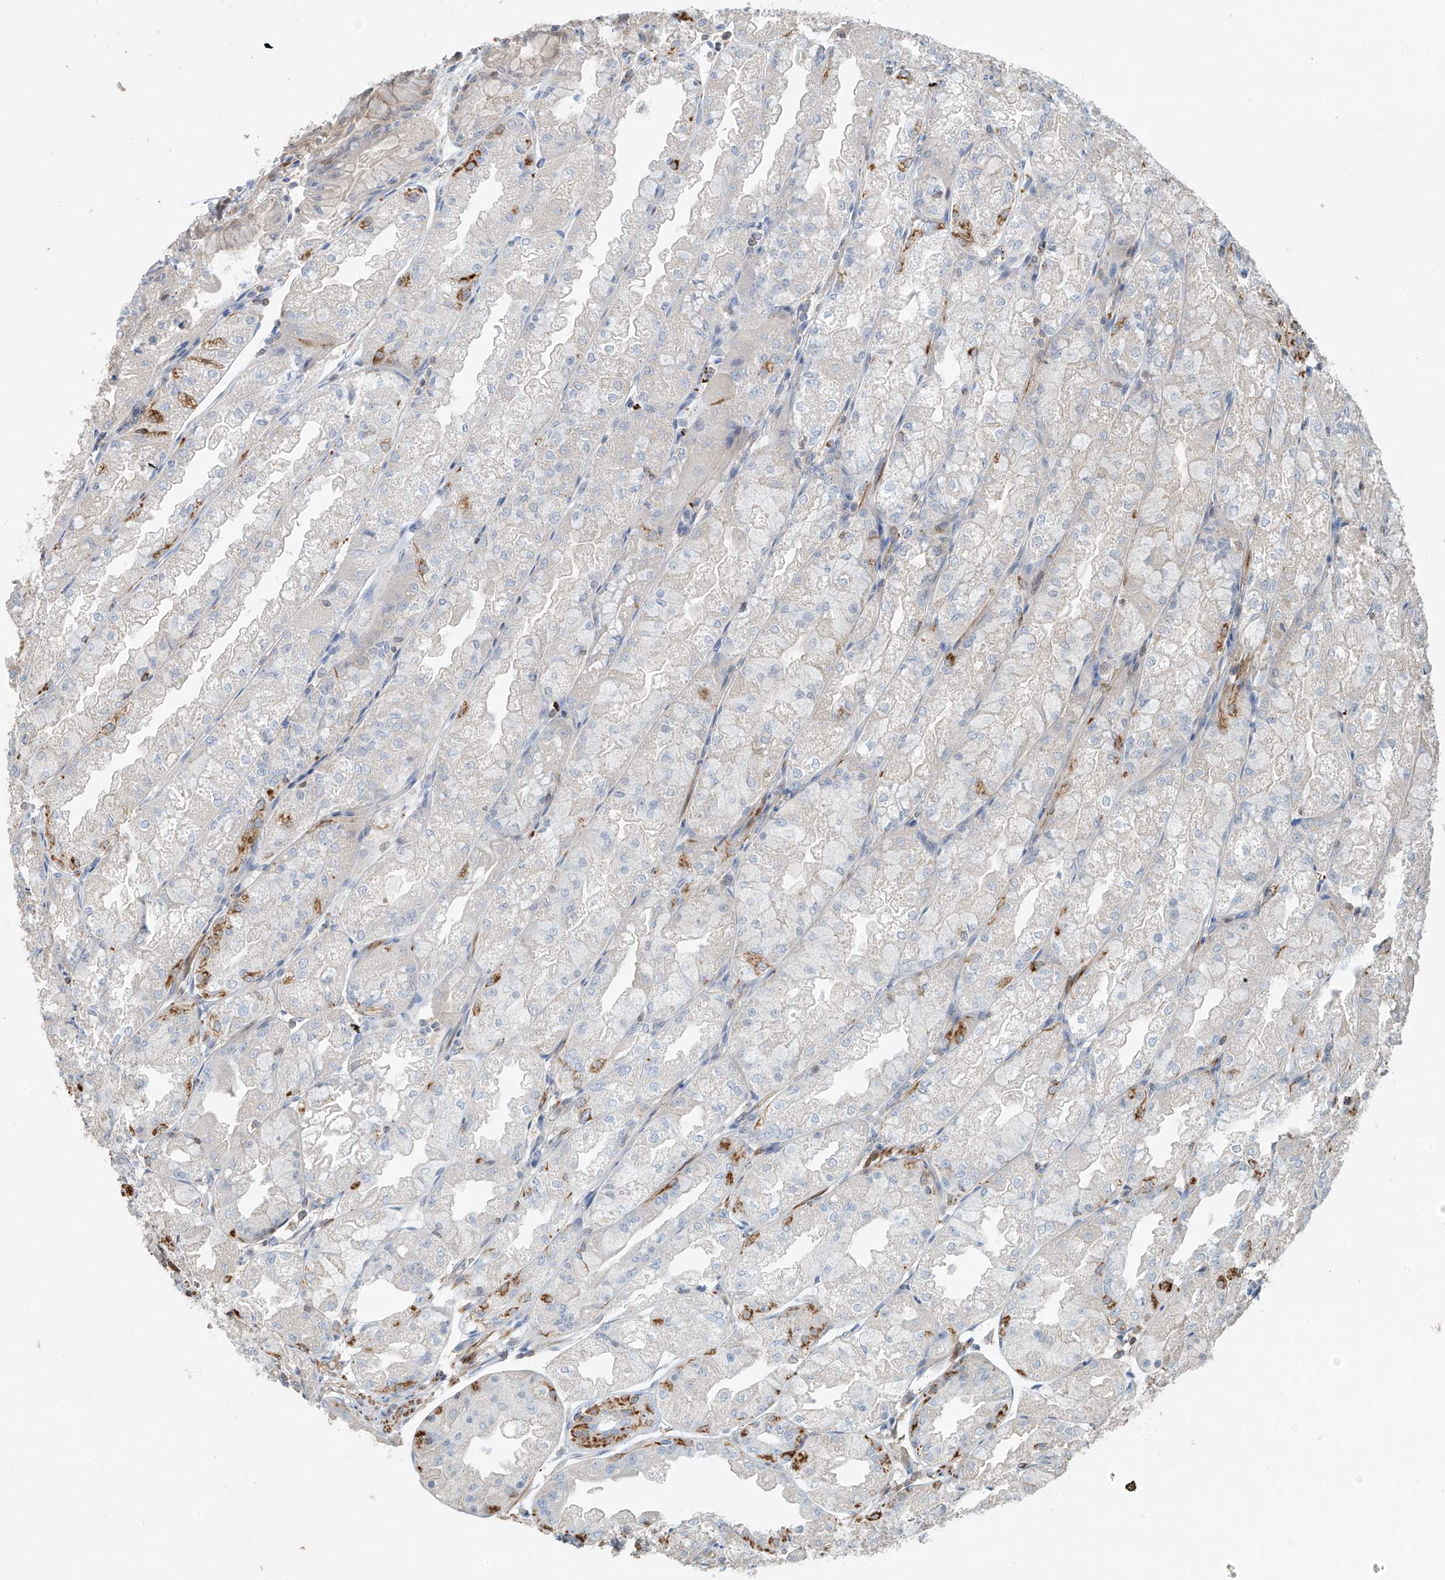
{"staining": {"intensity": "moderate", "quantity": "<25%", "location": "cytoplasmic/membranous"}, "tissue": "stomach", "cell_type": "Glandular cells", "image_type": "normal", "snomed": [{"axis": "morphology", "description": "Normal tissue, NOS"}, {"axis": "topography", "description": "Stomach, upper"}], "caption": "This is an image of immunohistochemistry staining of benign stomach, which shows moderate expression in the cytoplasmic/membranous of glandular cells.", "gene": "SH3BGRL3", "patient": {"sex": "male", "age": 47}}